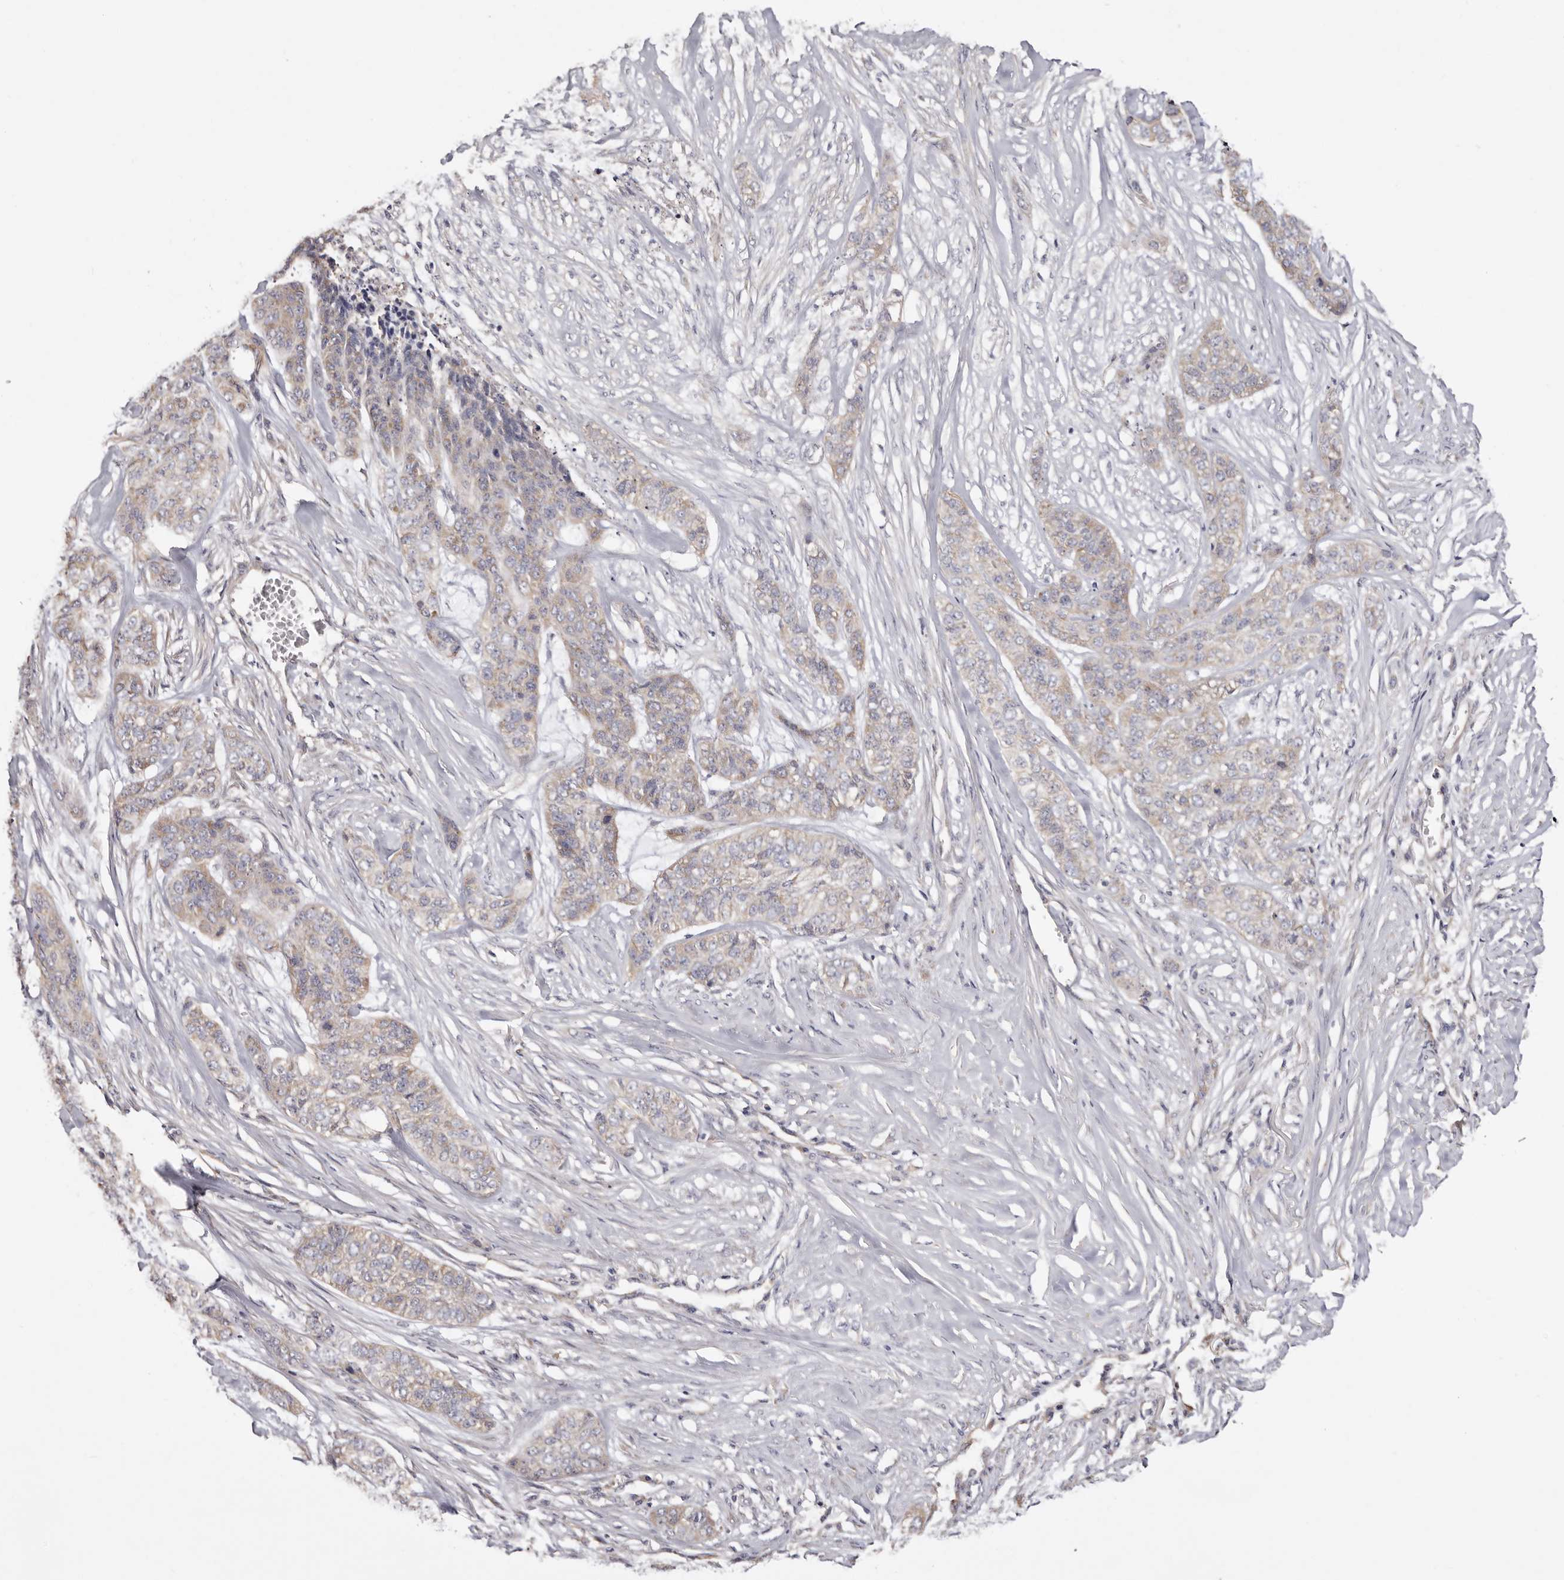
{"staining": {"intensity": "weak", "quantity": "25%-75%", "location": "cytoplasmic/membranous"}, "tissue": "skin cancer", "cell_type": "Tumor cells", "image_type": "cancer", "snomed": [{"axis": "morphology", "description": "Basal cell carcinoma"}, {"axis": "topography", "description": "Skin"}], "caption": "Immunohistochemical staining of skin cancer (basal cell carcinoma) shows low levels of weak cytoplasmic/membranous staining in about 25%-75% of tumor cells. The protein of interest is shown in brown color, while the nuclei are stained blue.", "gene": "FAM167B", "patient": {"sex": "female", "age": 64}}